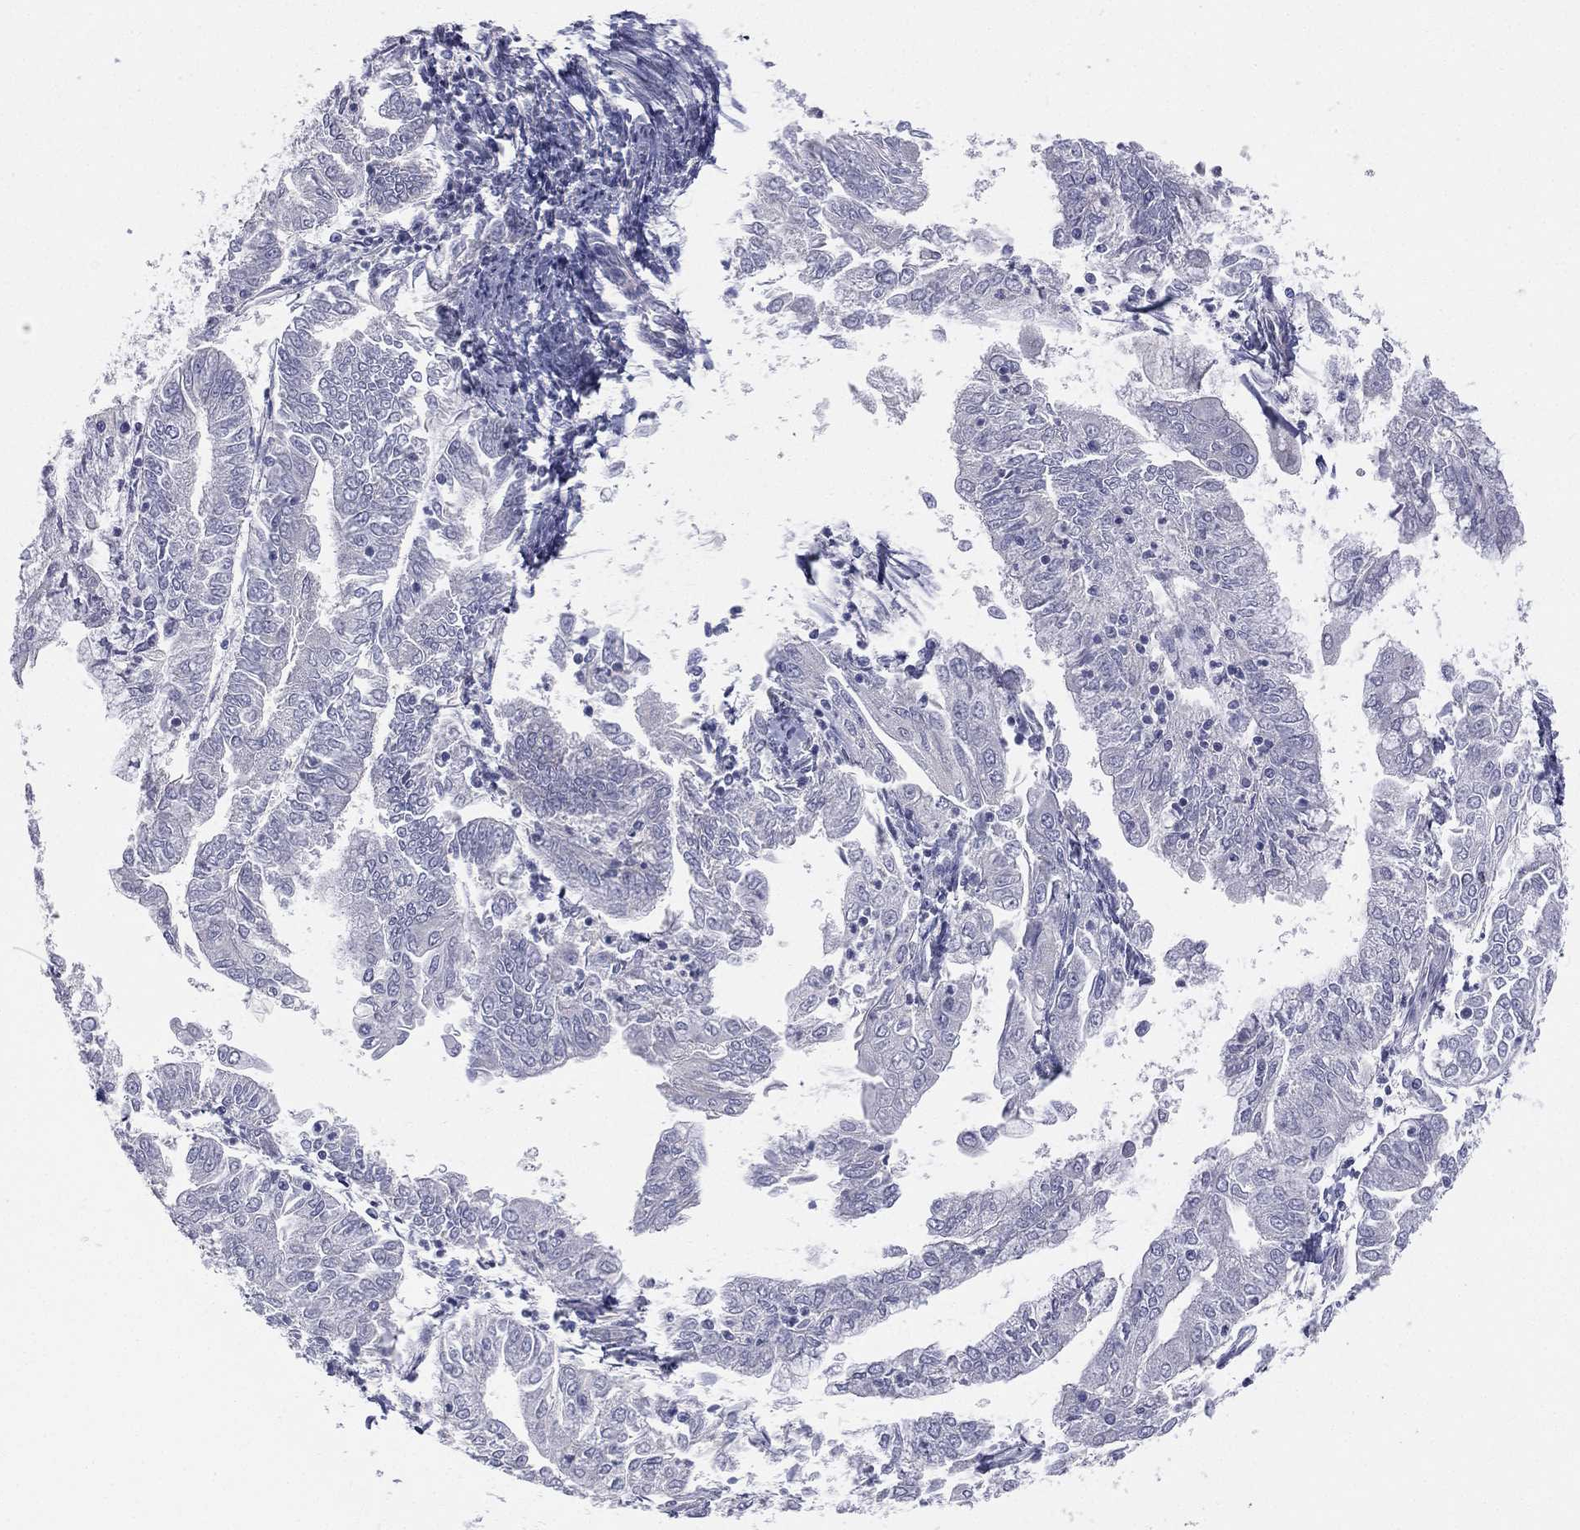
{"staining": {"intensity": "negative", "quantity": "none", "location": "none"}, "tissue": "endometrial cancer", "cell_type": "Tumor cells", "image_type": "cancer", "snomed": [{"axis": "morphology", "description": "Adenocarcinoma, NOS"}, {"axis": "topography", "description": "Endometrium"}], "caption": "Immunohistochemistry (IHC) image of human endometrial cancer stained for a protein (brown), which exhibits no positivity in tumor cells.", "gene": "STK31", "patient": {"sex": "female", "age": 56}}